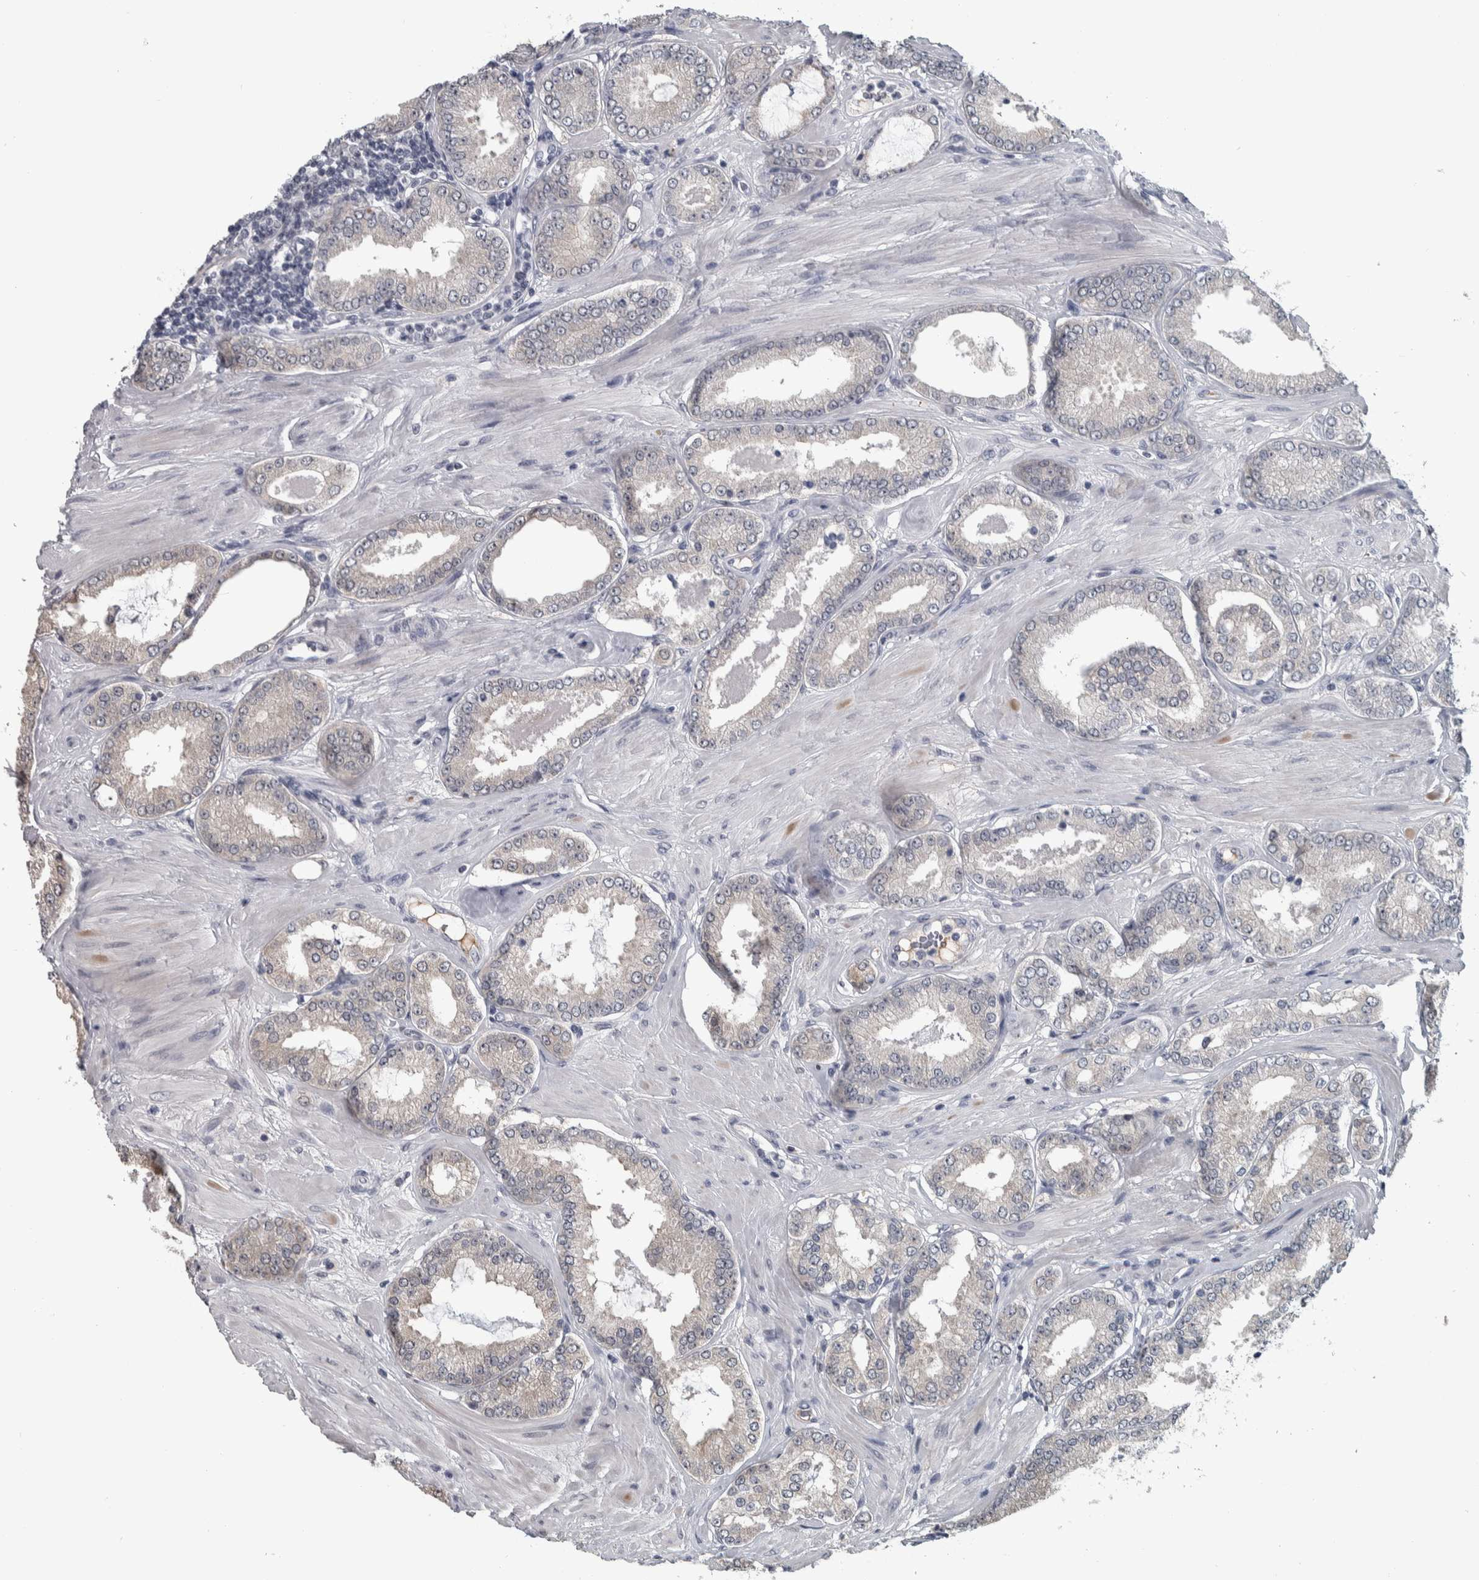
{"staining": {"intensity": "negative", "quantity": "none", "location": "none"}, "tissue": "prostate cancer", "cell_type": "Tumor cells", "image_type": "cancer", "snomed": [{"axis": "morphology", "description": "Adenocarcinoma, Low grade"}, {"axis": "topography", "description": "Prostate"}], "caption": "High power microscopy micrograph of an IHC histopathology image of prostate cancer (adenocarcinoma (low-grade)), revealing no significant positivity in tumor cells.", "gene": "CAVIN4", "patient": {"sex": "male", "age": 62}}